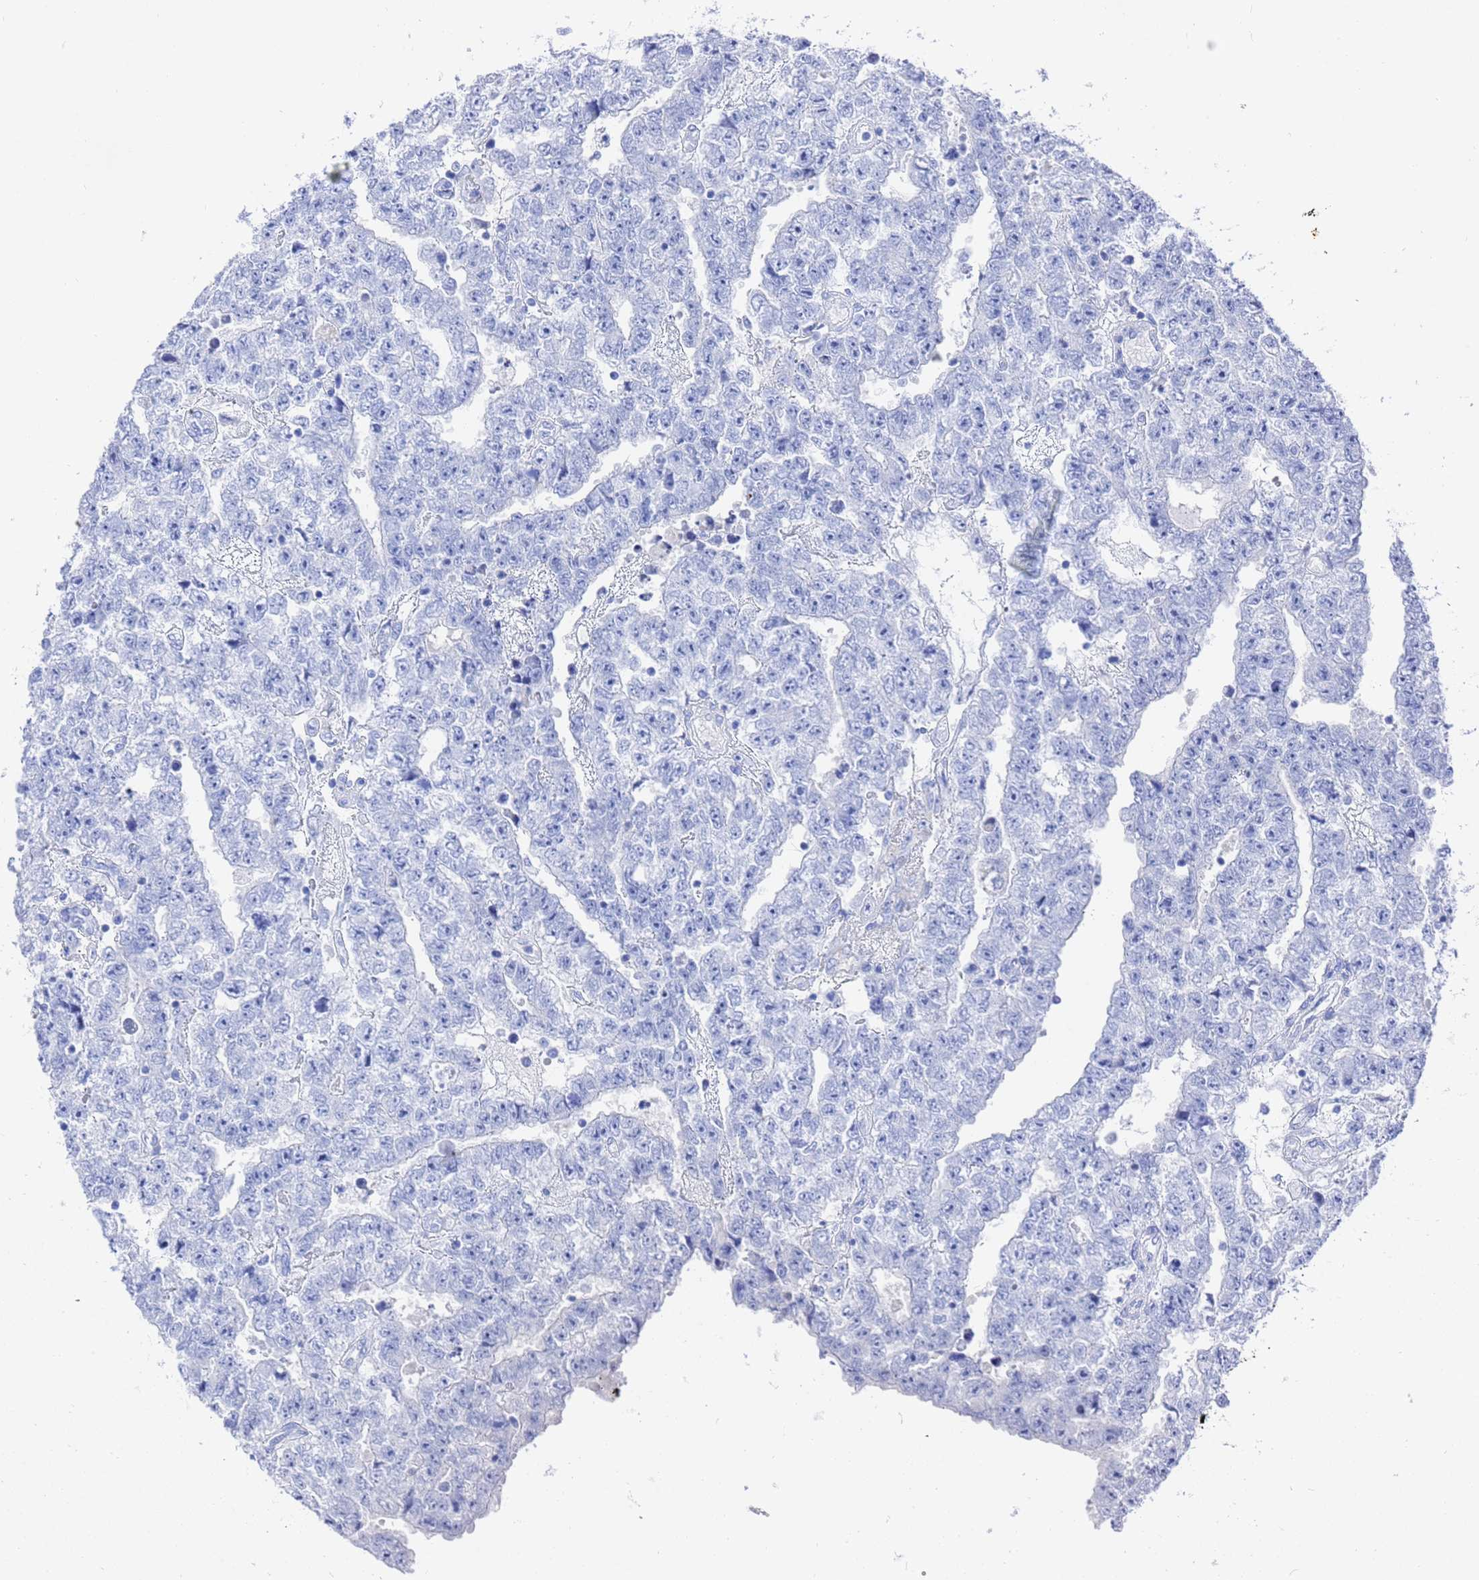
{"staining": {"intensity": "negative", "quantity": "none", "location": "none"}, "tissue": "testis cancer", "cell_type": "Tumor cells", "image_type": "cancer", "snomed": [{"axis": "morphology", "description": "Carcinoma, Embryonal, NOS"}, {"axis": "topography", "description": "Testis"}], "caption": "Immunohistochemistry photomicrograph of neoplastic tissue: embryonal carcinoma (testis) stained with DAB displays no significant protein staining in tumor cells.", "gene": "GGT1", "patient": {"sex": "male", "age": 25}}